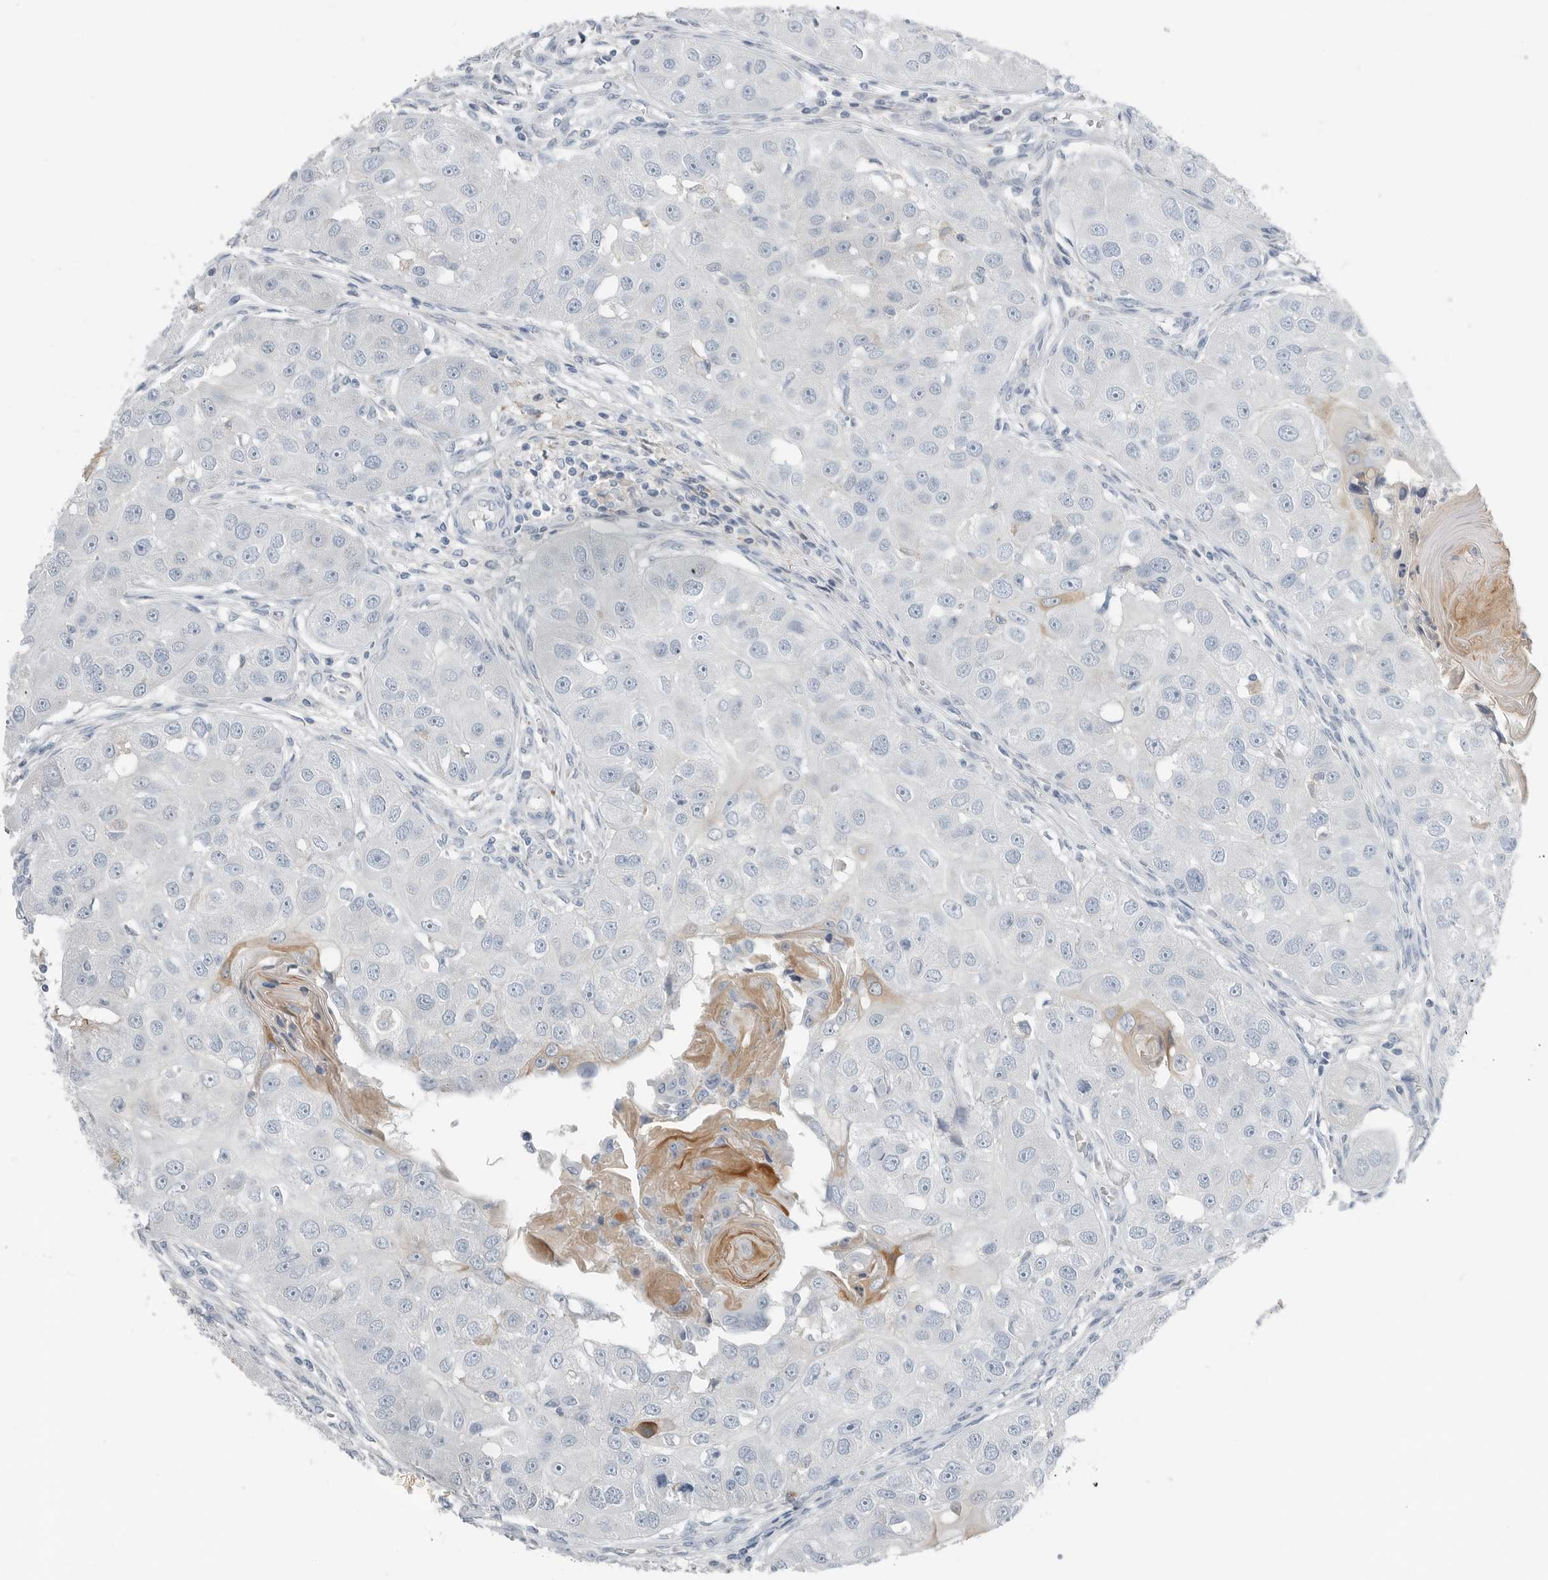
{"staining": {"intensity": "negative", "quantity": "none", "location": "none"}, "tissue": "head and neck cancer", "cell_type": "Tumor cells", "image_type": "cancer", "snomed": [{"axis": "morphology", "description": "Normal tissue, NOS"}, {"axis": "morphology", "description": "Squamous cell carcinoma, NOS"}, {"axis": "topography", "description": "Skeletal muscle"}, {"axis": "topography", "description": "Head-Neck"}], "caption": "An immunohistochemistry (IHC) micrograph of head and neck cancer (squamous cell carcinoma) is shown. There is no staining in tumor cells of head and neck cancer (squamous cell carcinoma).", "gene": "SERPINB7", "patient": {"sex": "male", "age": 51}}